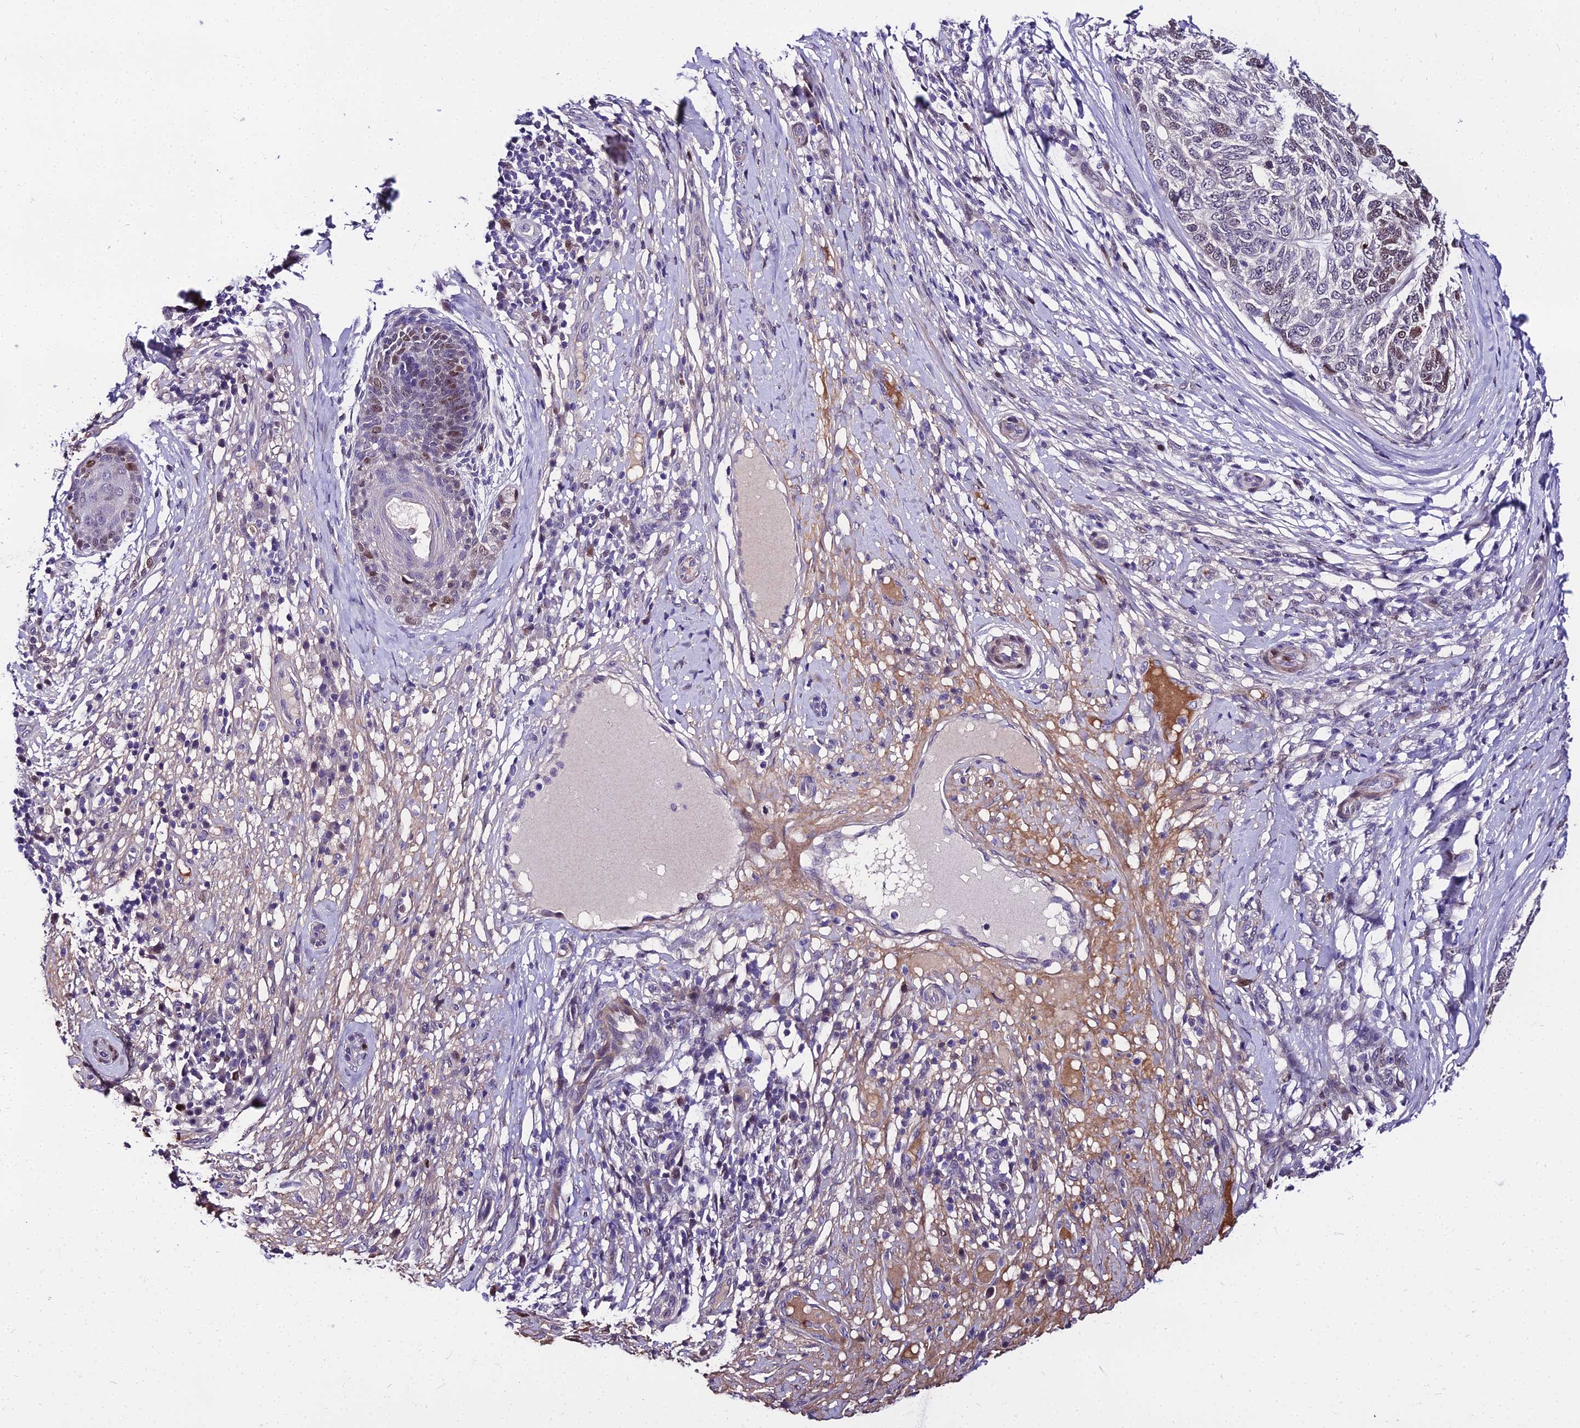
{"staining": {"intensity": "weak", "quantity": "<25%", "location": "nuclear"}, "tissue": "skin cancer", "cell_type": "Tumor cells", "image_type": "cancer", "snomed": [{"axis": "morphology", "description": "Basal cell carcinoma"}, {"axis": "topography", "description": "Skin"}], "caption": "Image shows no significant protein expression in tumor cells of skin cancer (basal cell carcinoma). Brightfield microscopy of immunohistochemistry (IHC) stained with DAB (3,3'-diaminobenzidine) (brown) and hematoxylin (blue), captured at high magnification.", "gene": "TRIML2", "patient": {"sex": "female", "age": 65}}